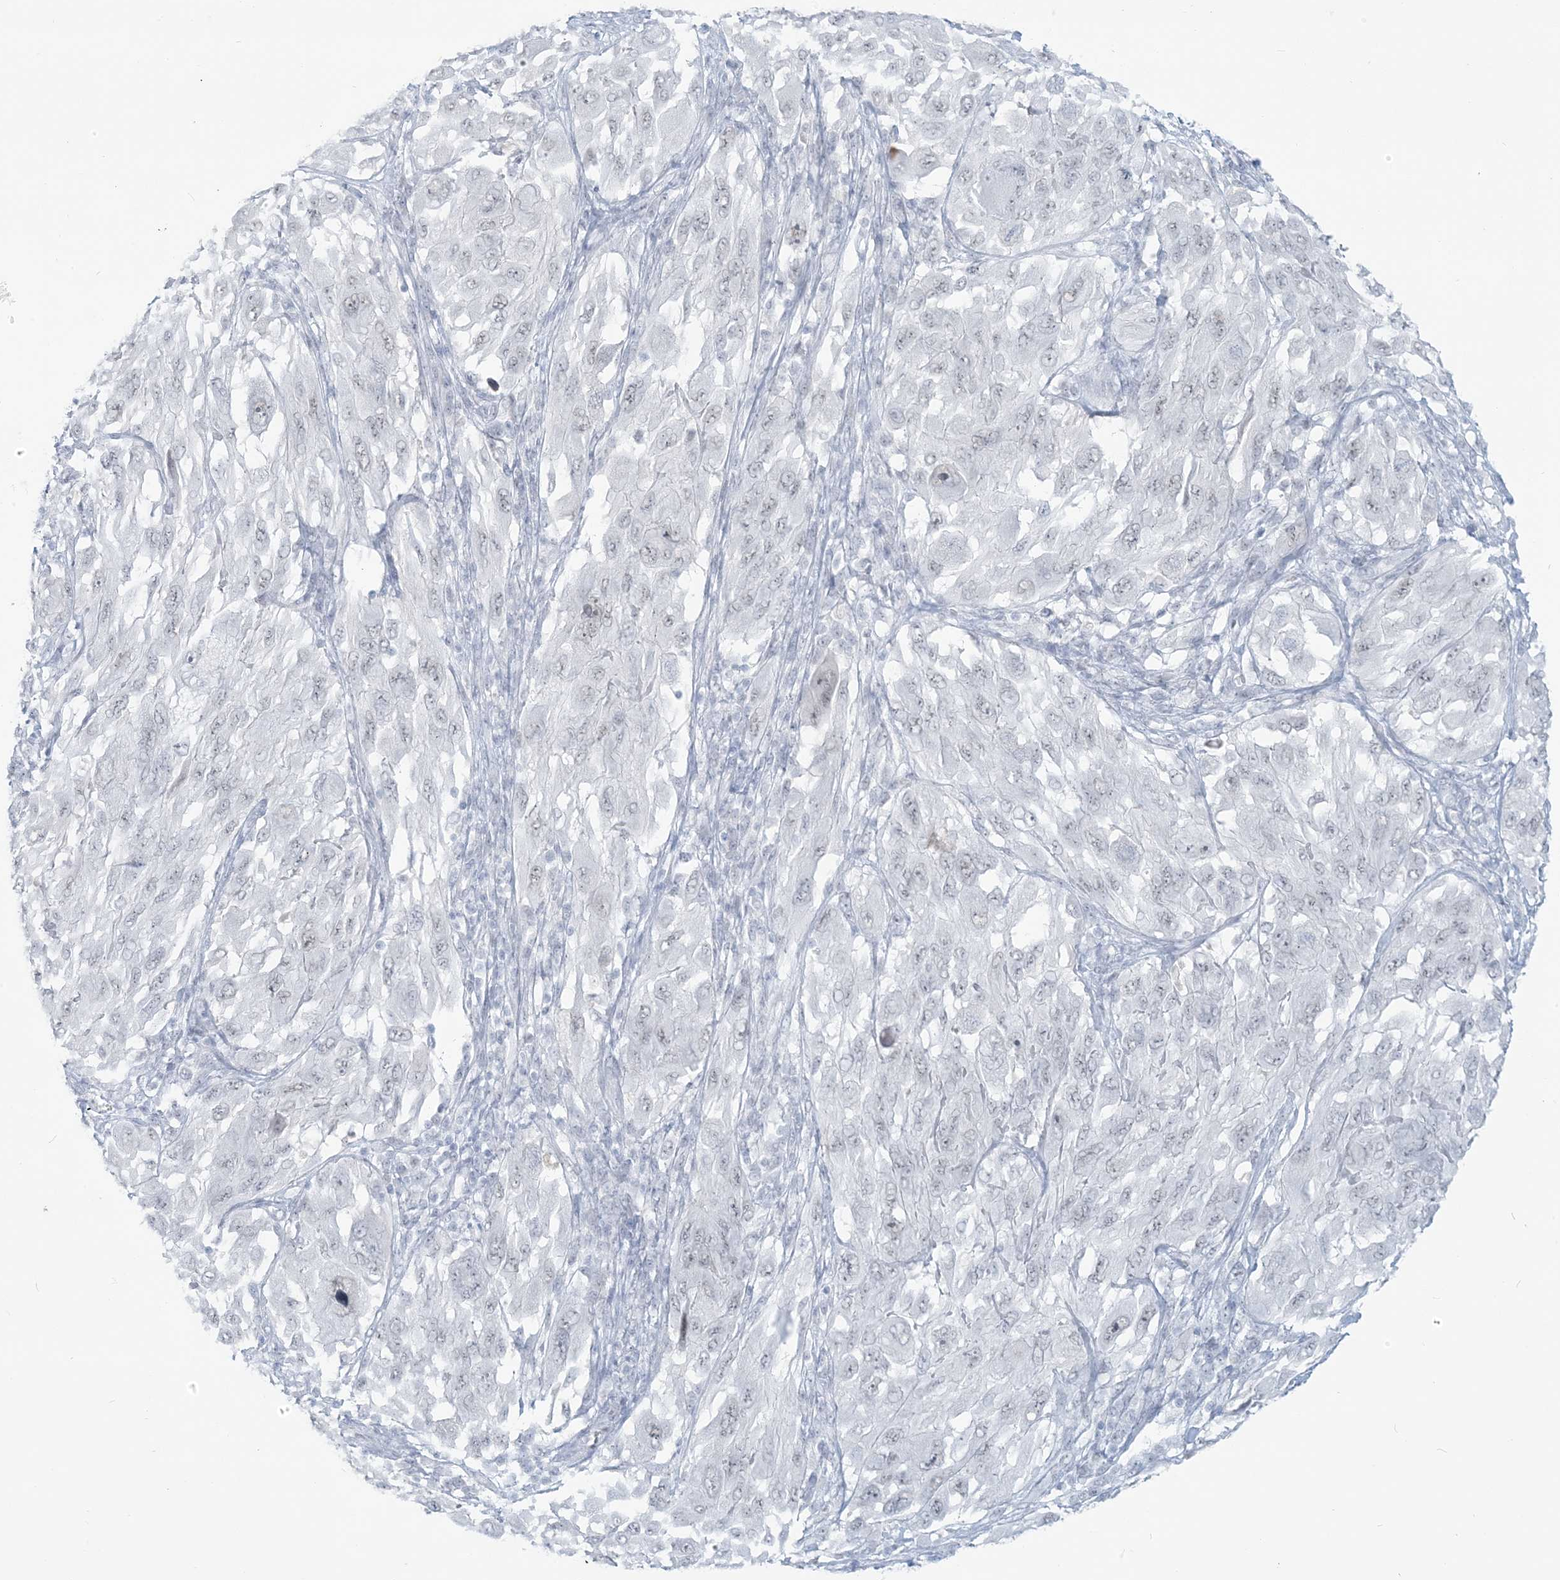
{"staining": {"intensity": "negative", "quantity": "none", "location": "none"}, "tissue": "melanoma", "cell_type": "Tumor cells", "image_type": "cancer", "snomed": [{"axis": "morphology", "description": "Malignant melanoma, NOS"}, {"axis": "topography", "description": "Skin"}], "caption": "Melanoma was stained to show a protein in brown. There is no significant expression in tumor cells.", "gene": "SCML1", "patient": {"sex": "female", "age": 91}}